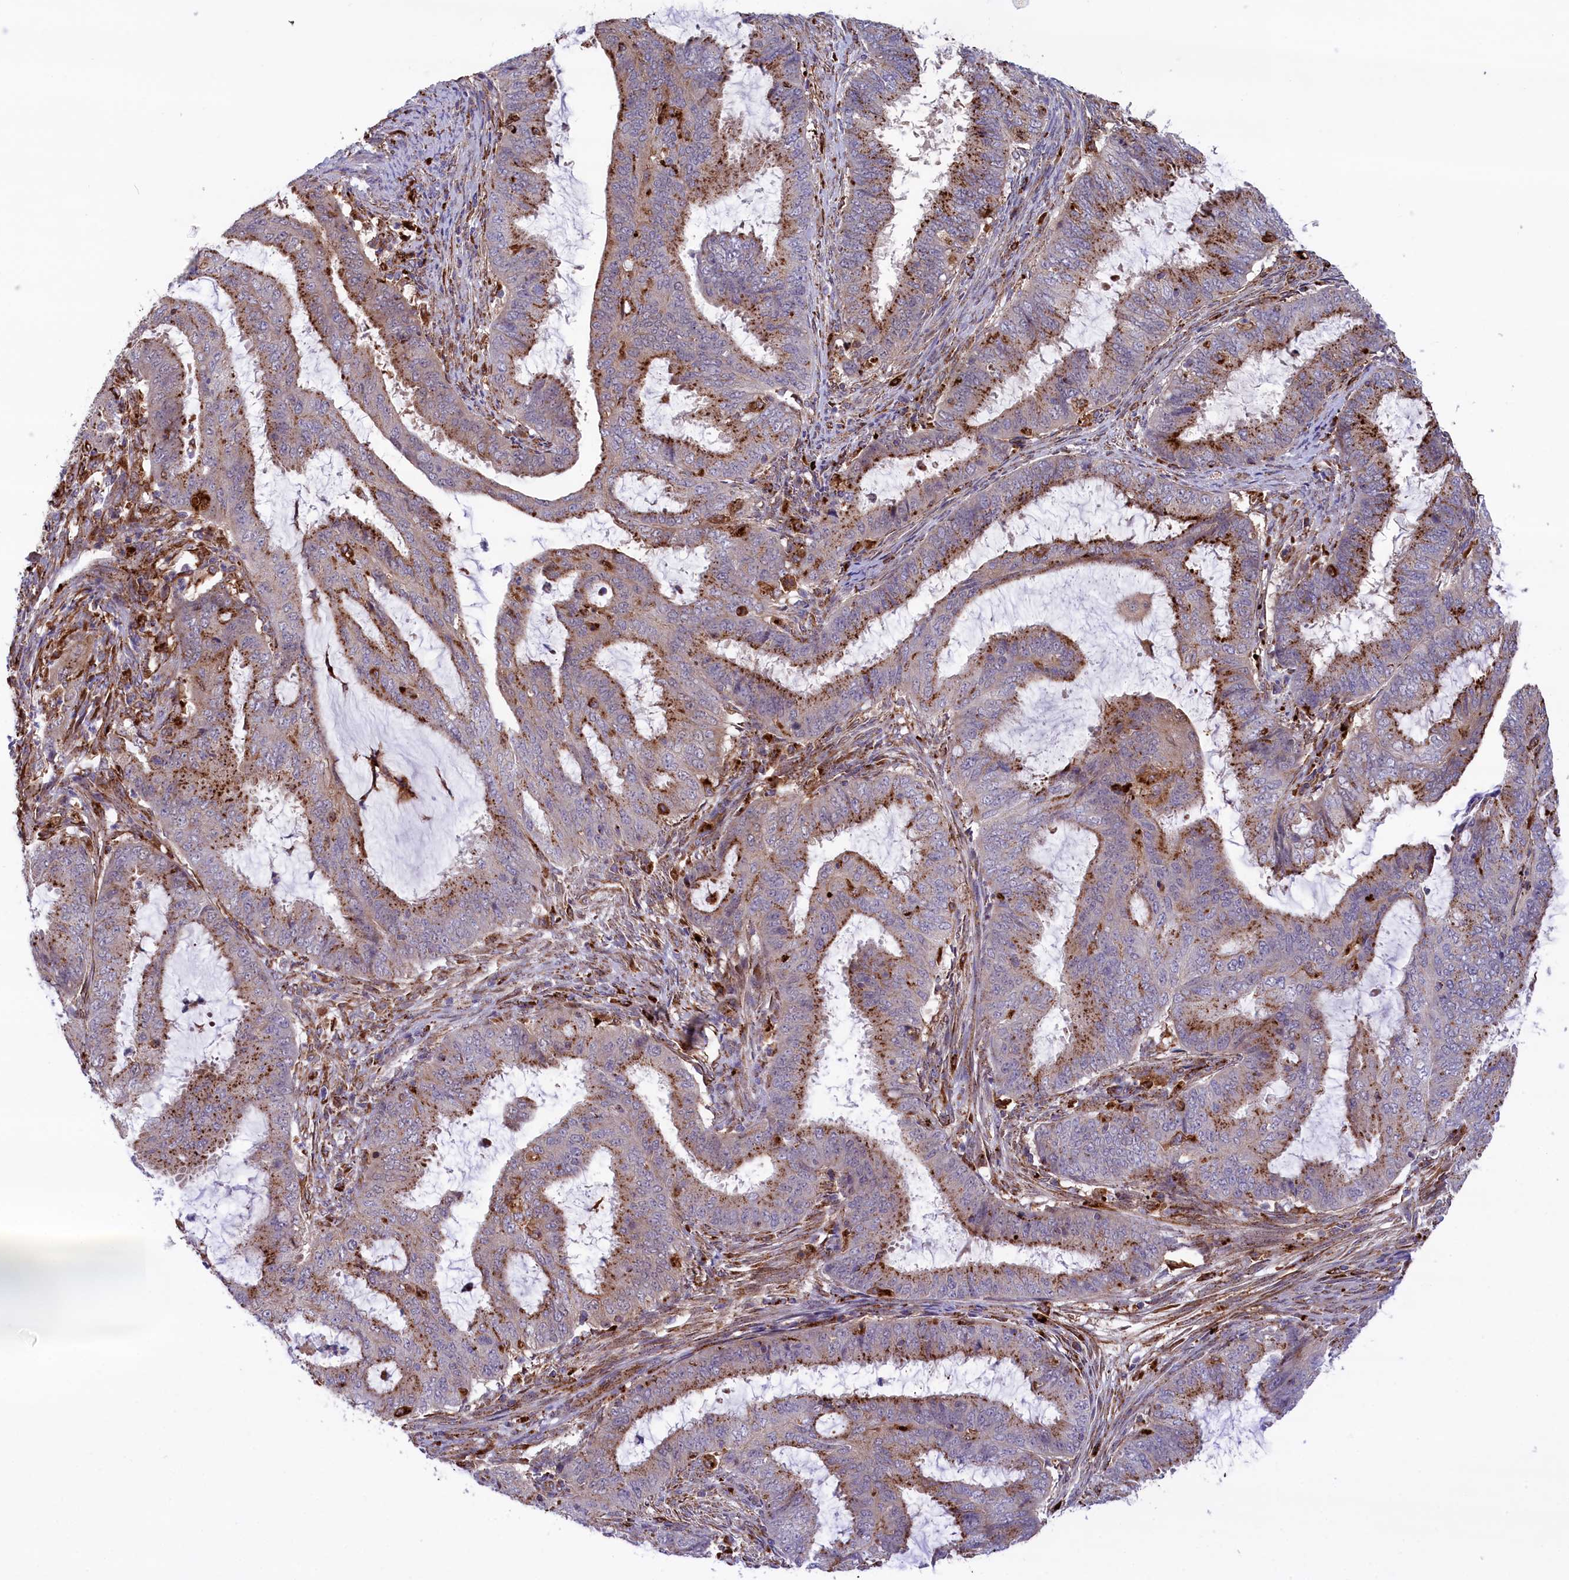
{"staining": {"intensity": "moderate", "quantity": ">75%", "location": "cytoplasmic/membranous"}, "tissue": "endometrial cancer", "cell_type": "Tumor cells", "image_type": "cancer", "snomed": [{"axis": "morphology", "description": "Adenocarcinoma, NOS"}, {"axis": "topography", "description": "Endometrium"}], "caption": "Immunohistochemical staining of endometrial cancer (adenocarcinoma) shows medium levels of moderate cytoplasmic/membranous expression in about >75% of tumor cells.", "gene": "MAN2B1", "patient": {"sex": "female", "age": 51}}